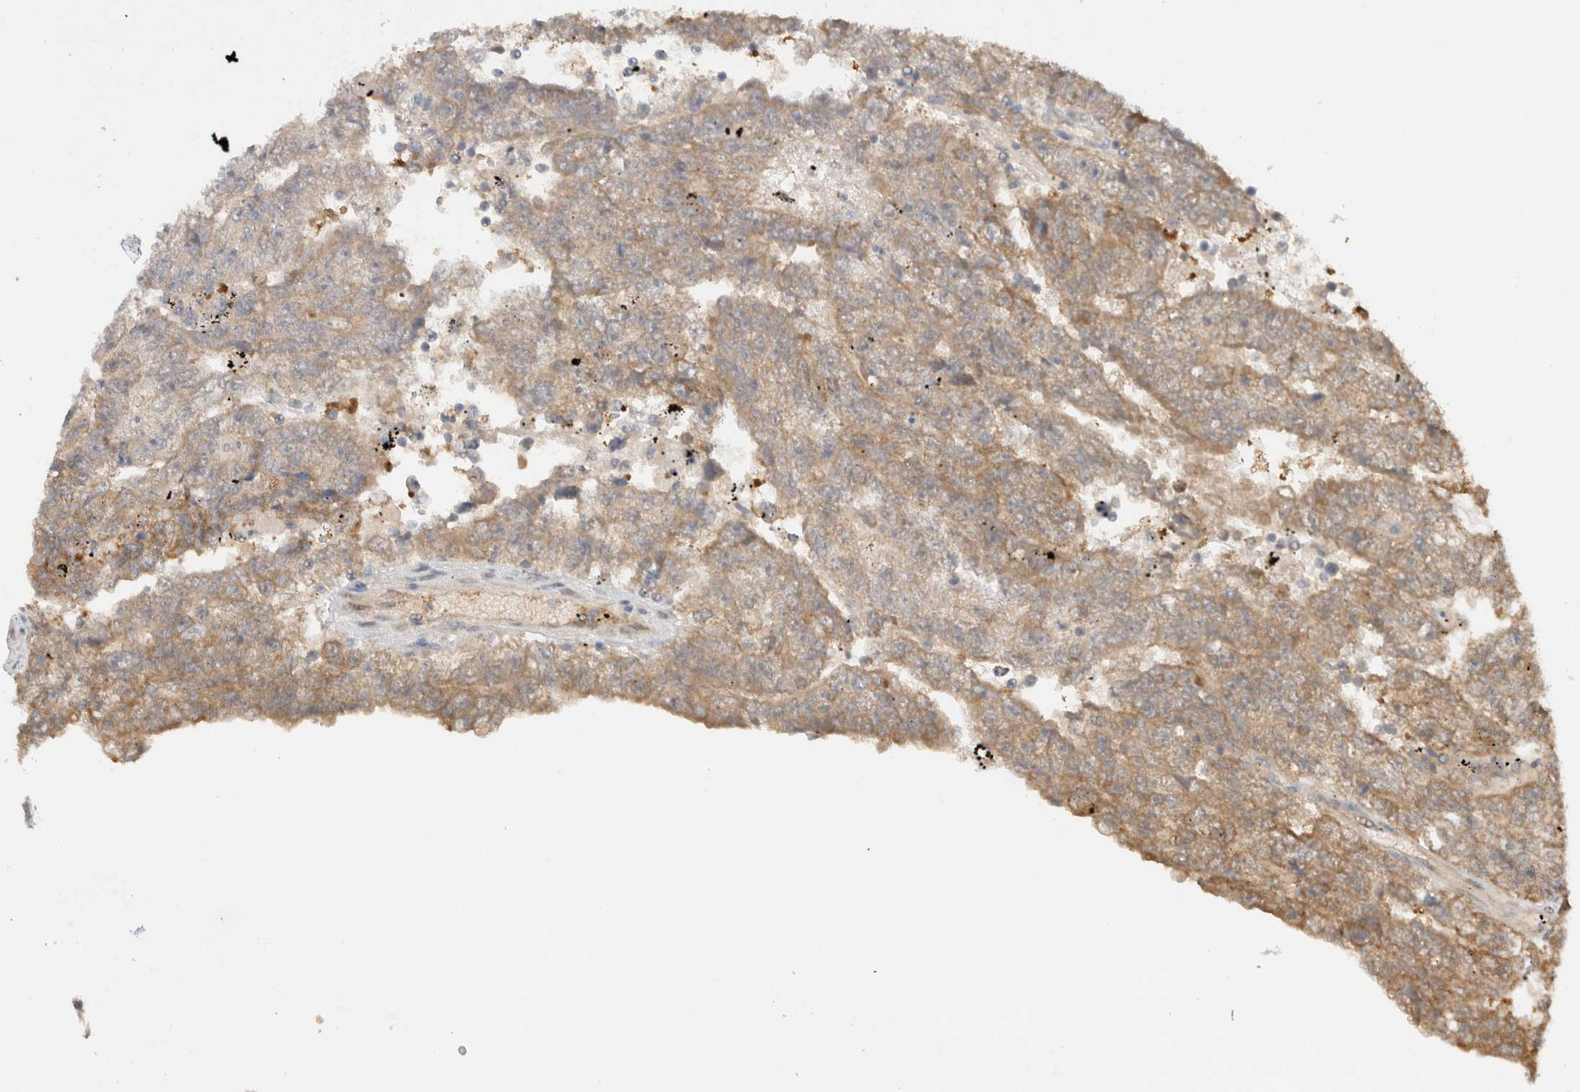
{"staining": {"intensity": "moderate", "quantity": ">75%", "location": "cytoplasmic/membranous"}, "tissue": "testis cancer", "cell_type": "Tumor cells", "image_type": "cancer", "snomed": [{"axis": "morphology", "description": "Carcinoma, Embryonal, NOS"}, {"axis": "topography", "description": "Testis"}], "caption": "Protein staining of testis embryonal carcinoma tissue exhibits moderate cytoplasmic/membranous expression in approximately >75% of tumor cells. Immunohistochemistry (ihc) stains the protein of interest in brown and the nuclei are stained blue.", "gene": "CA13", "patient": {"sex": "male", "age": 25}}